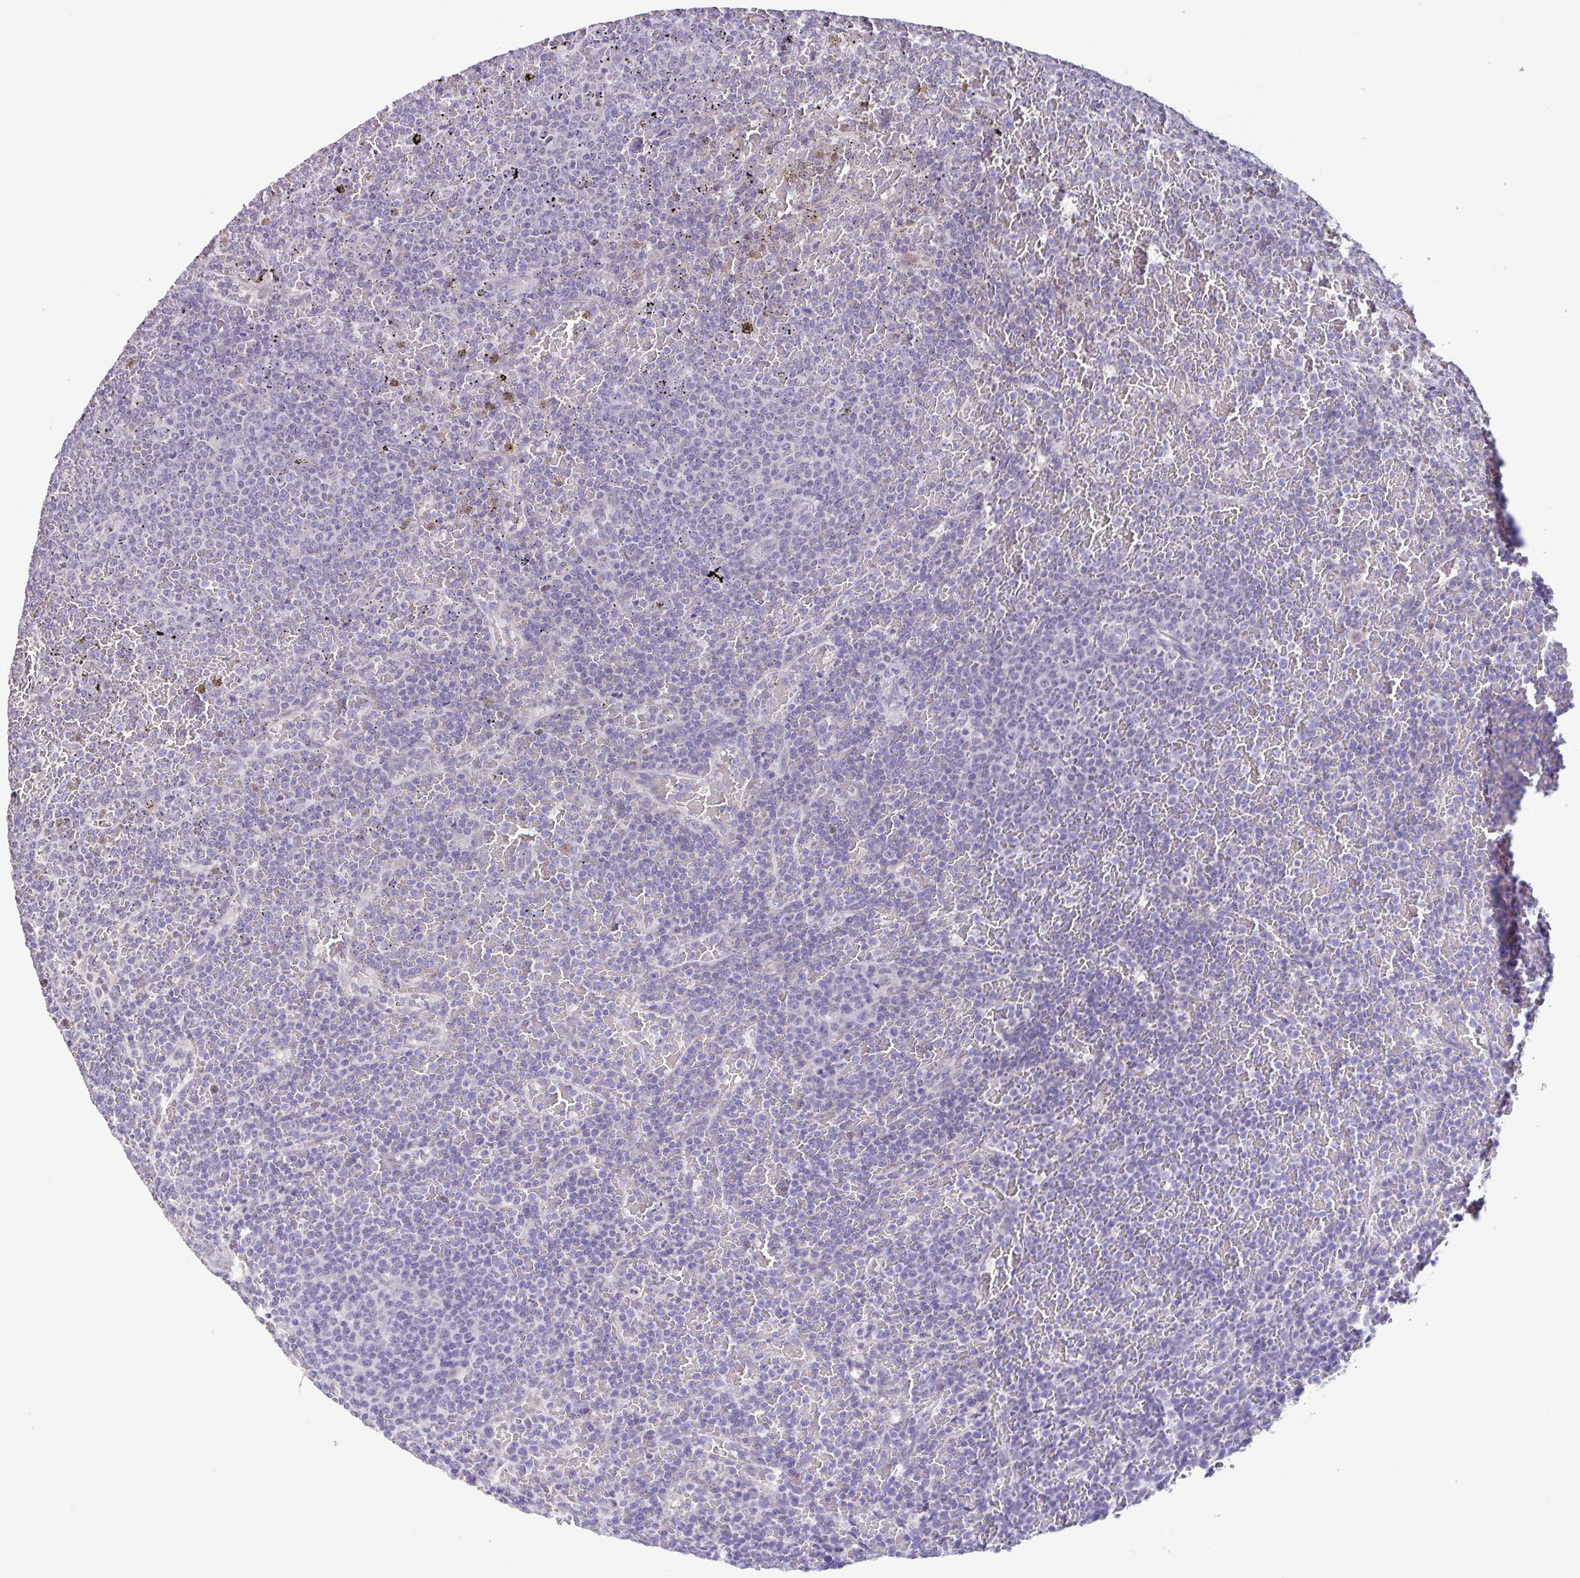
{"staining": {"intensity": "negative", "quantity": "none", "location": "none"}, "tissue": "lymphoma", "cell_type": "Tumor cells", "image_type": "cancer", "snomed": [{"axis": "morphology", "description": "Malignant lymphoma, non-Hodgkin's type, Low grade"}, {"axis": "topography", "description": "Spleen"}], "caption": "DAB immunohistochemical staining of lymphoma exhibits no significant positivity in tumor cells.", "gene": "ACTRT3", "patient": {"sex": "female", "age": 77}}